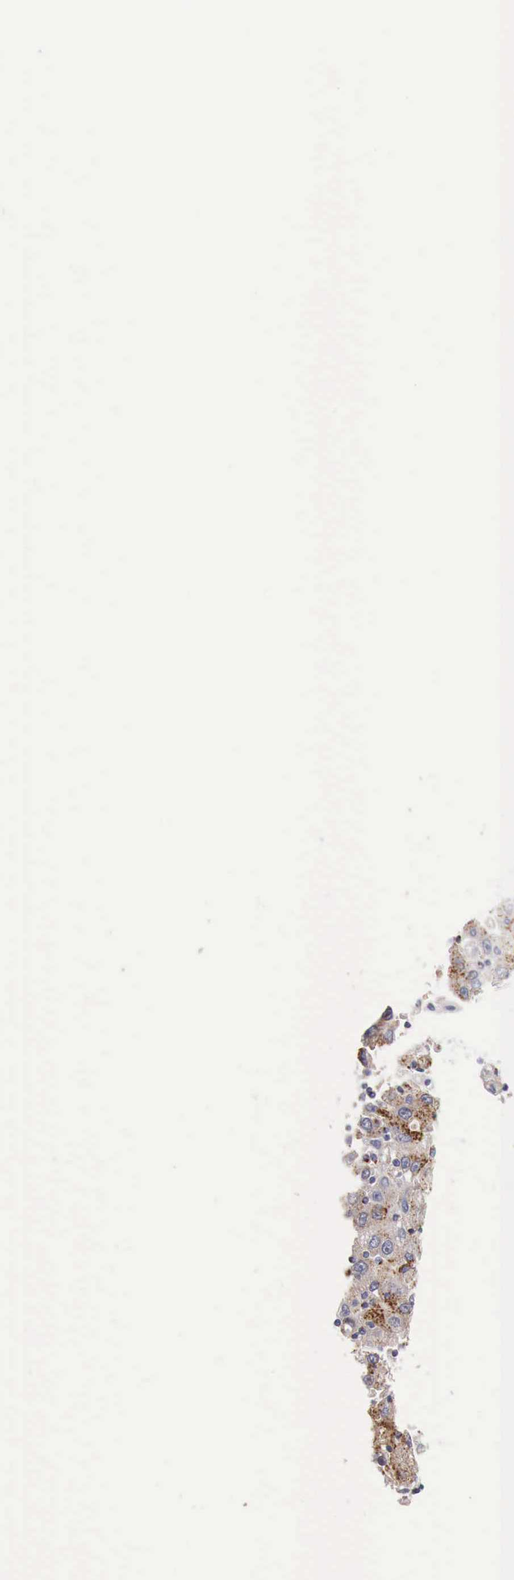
{"staining": {"intensity": "moderate", "quantity": "25%-75%", "location": "cytoplasmic/membranous"}, "tissue": "liver cancer", "cell_type": "Tumor cells", "image_type": "cancer", "snomed": [{"axis": "morphology", "description": "Carcinoma, Hepatocellular, NOS"}, {"axis": "topography", "description": "Liver"}], "caption": "The immunohistochemical stain labels moderate cytoplasmic/membranous positivity in tumor cells of liver hepatocellular carcinoma tissue.", "gene": "SYAP1", "patient": {"sex": "male", "age": 49}}